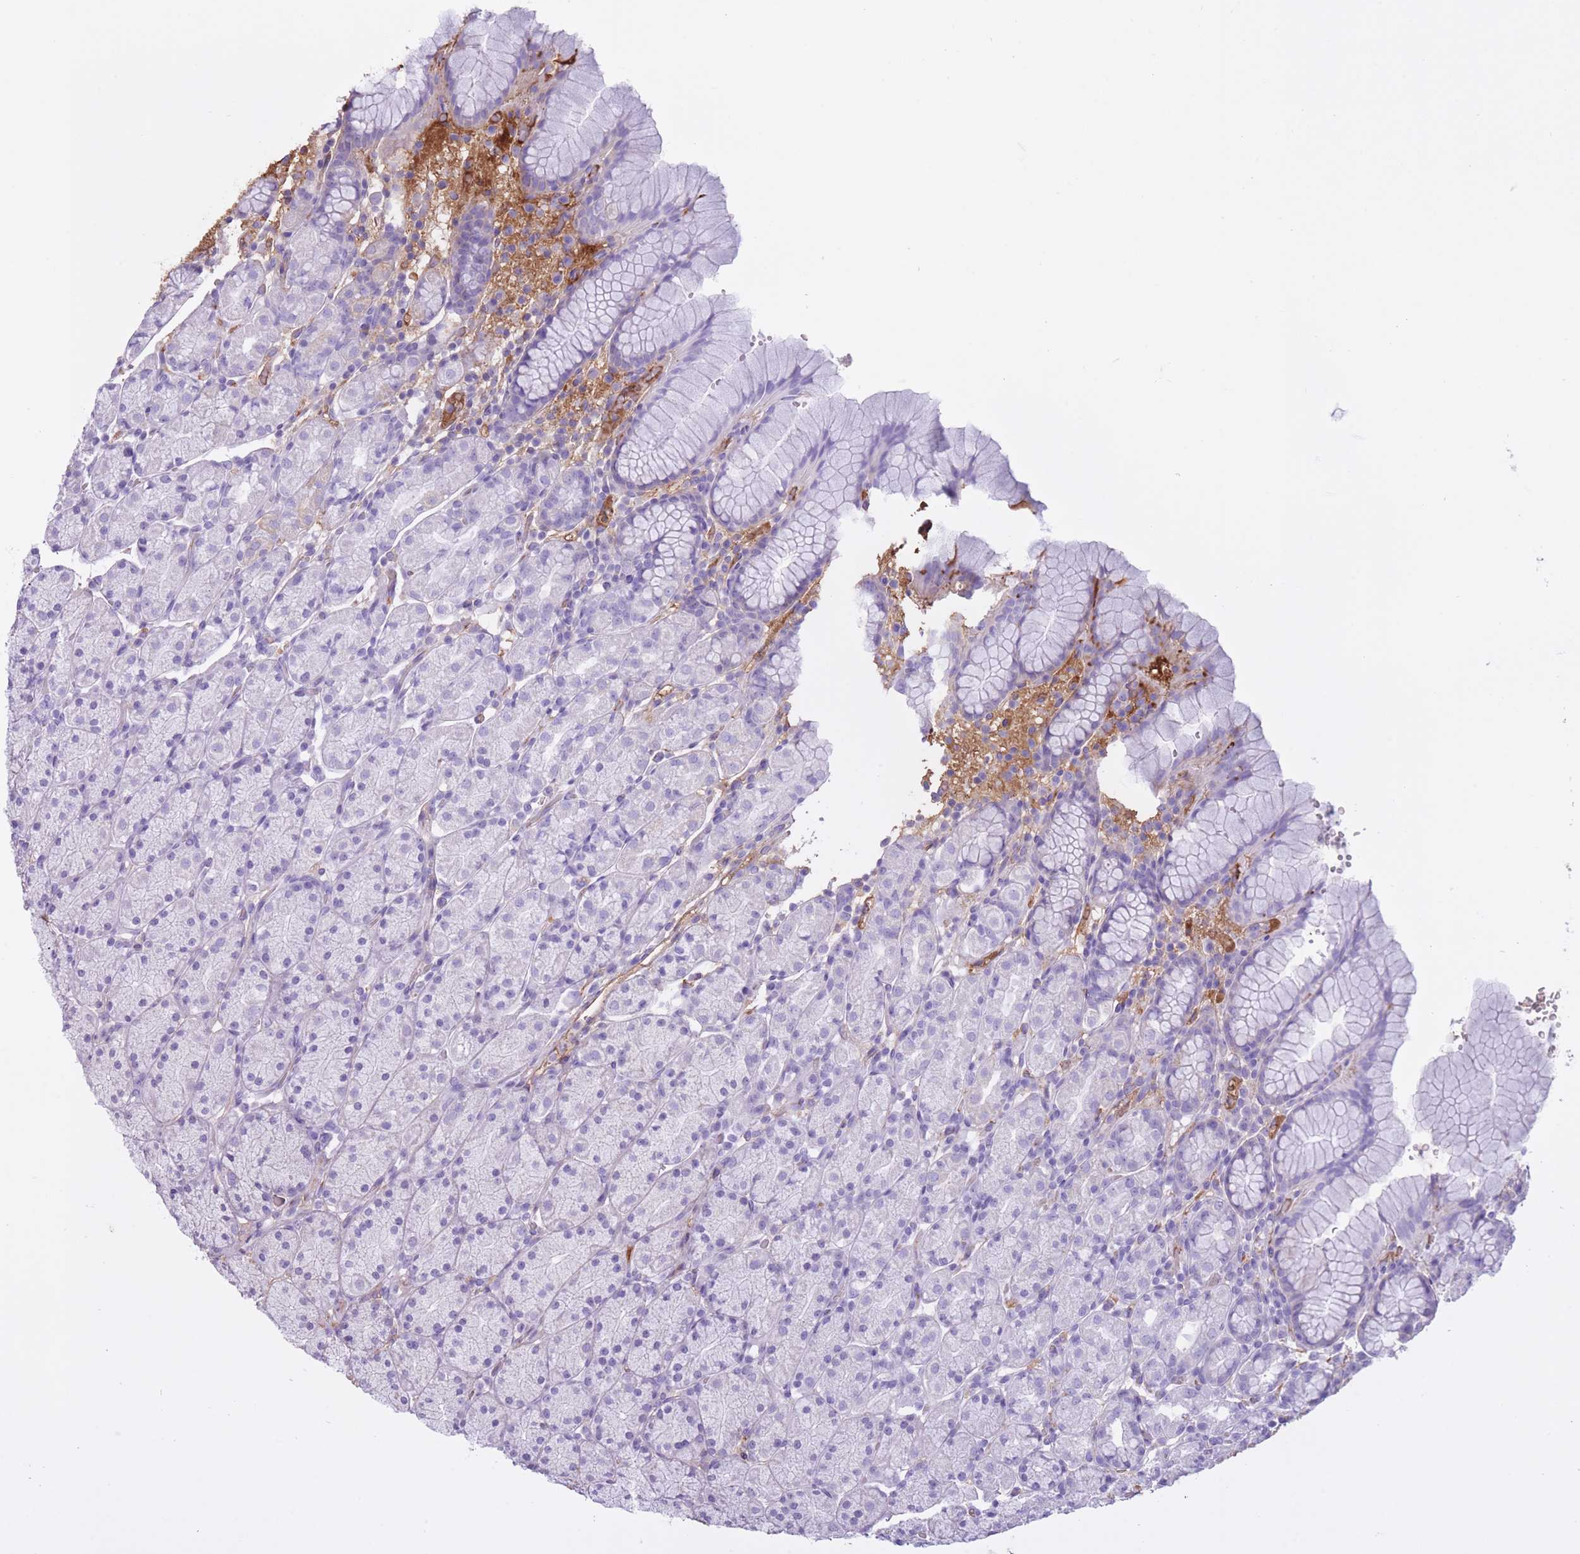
{"staining": {"intensity": "negative", "quantity": "none", "location": "none"}, "tissue": "stomach", "cell_type": "Glandular cells", "image_type": "normal", "snomed": [{"axis": "morphology", "description": "Normal tissue, NOS"}, {"axis": "topography", "description": "Stomach, upper"}, {"axis": "topography", "description": "Stomach"}], "caption": "The image shows no staining of glandular cells in unremarkable stomach.", "gene": "AP3S1", "patient": {"sex": "male", "age": 62}}